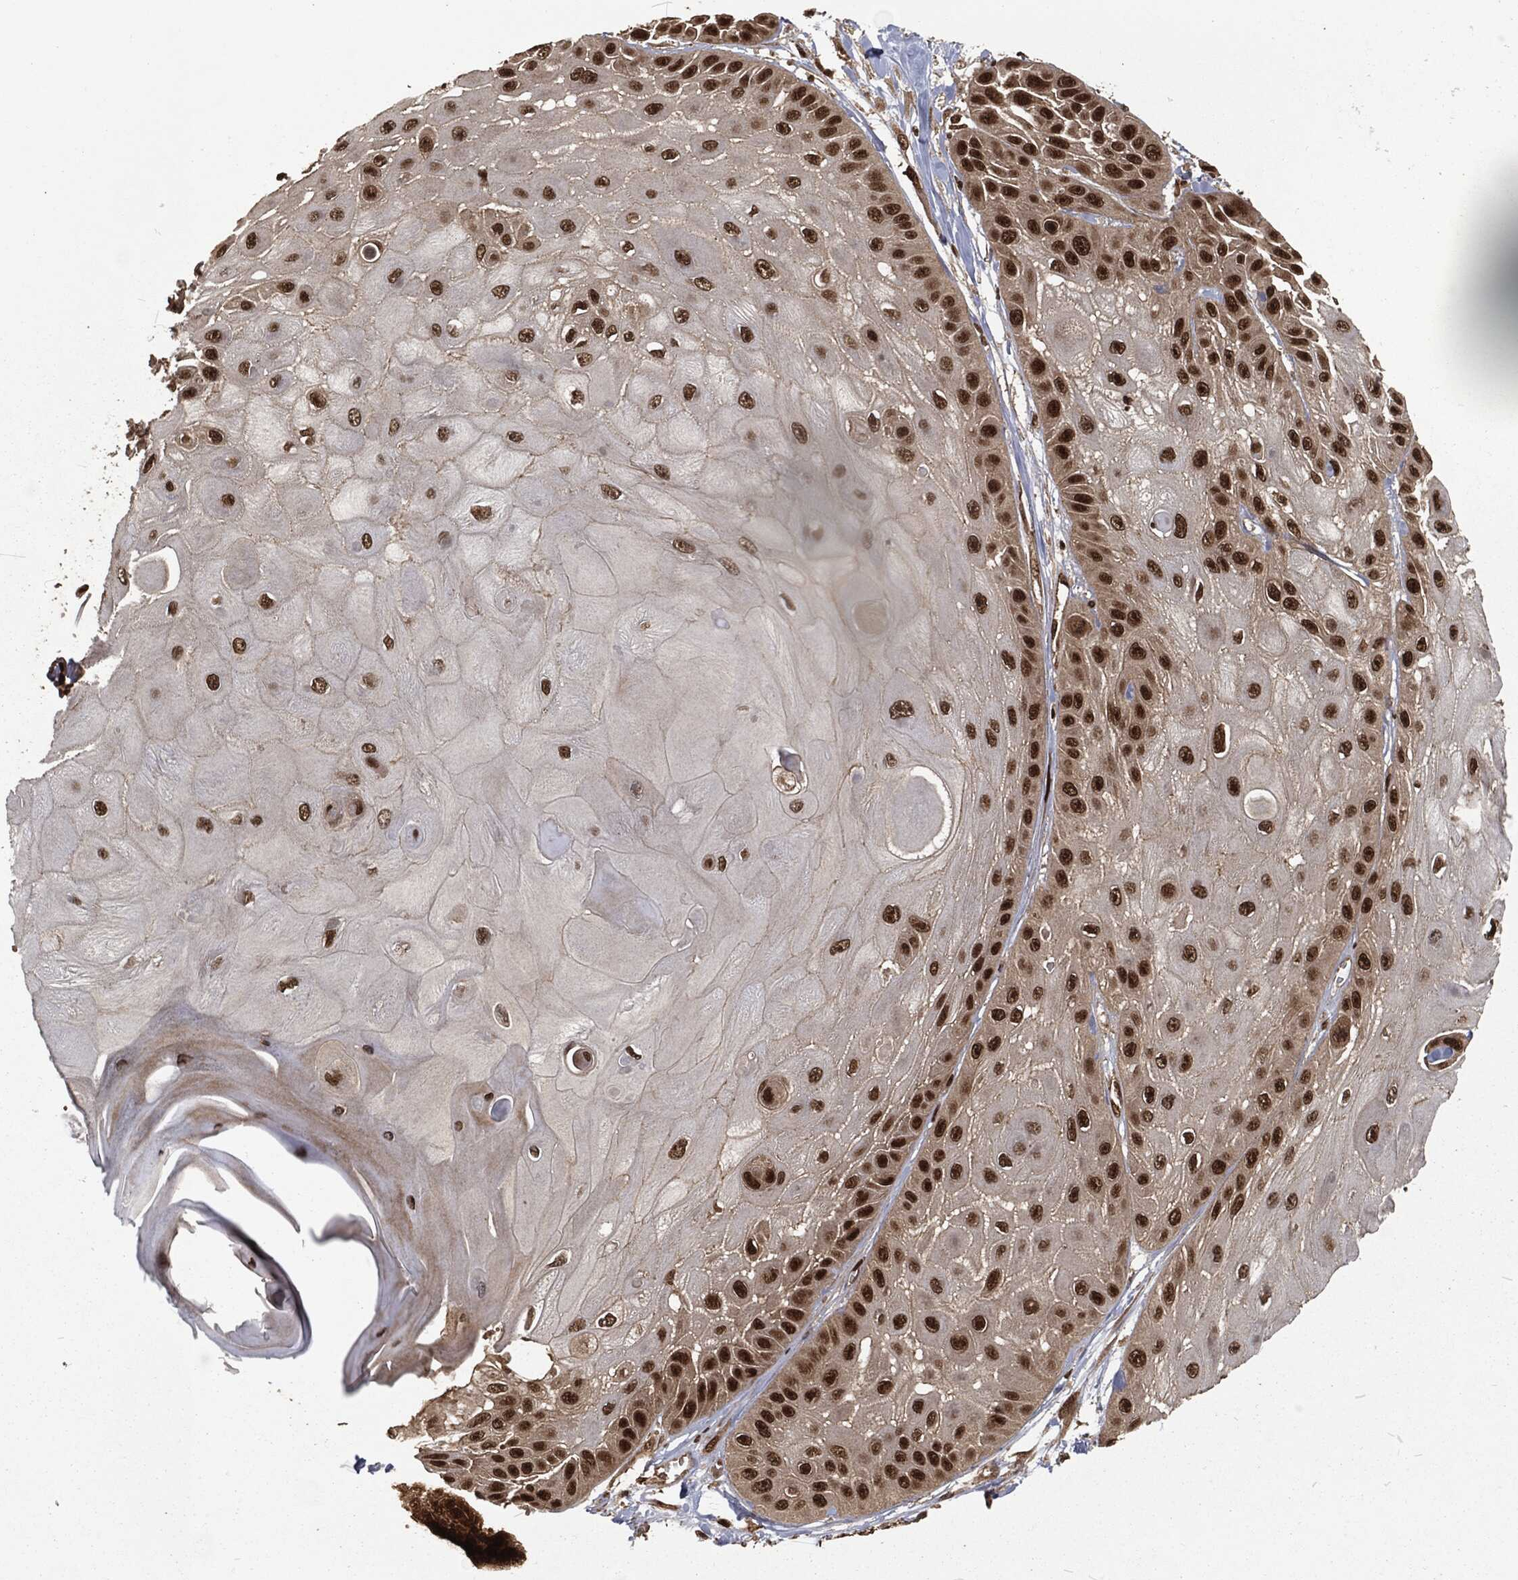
{"staining": {"intensity": "strong", "quantity": "25%-75%", "location": "nuclear"}, "tissue": "skin cancer", "cell_type": "Tumor cells", "image_type": "cancer", "snomed": [{"axis": "morphology", "description": "Normal tissue, NOS"}, {"axis": "morphology", "description": "Squamous cell carcinoma, NOS"}, {"axis": "topography", "description": "Skin"}], "caption": "Squamous cell carcinoma (skin) tissue shows strong nuclear expression in about 25%-75% of tumor cells, visualized by immunohistochemistry.", "gene": "NGRN", "patient": {"sex": "male", "age": 79}}